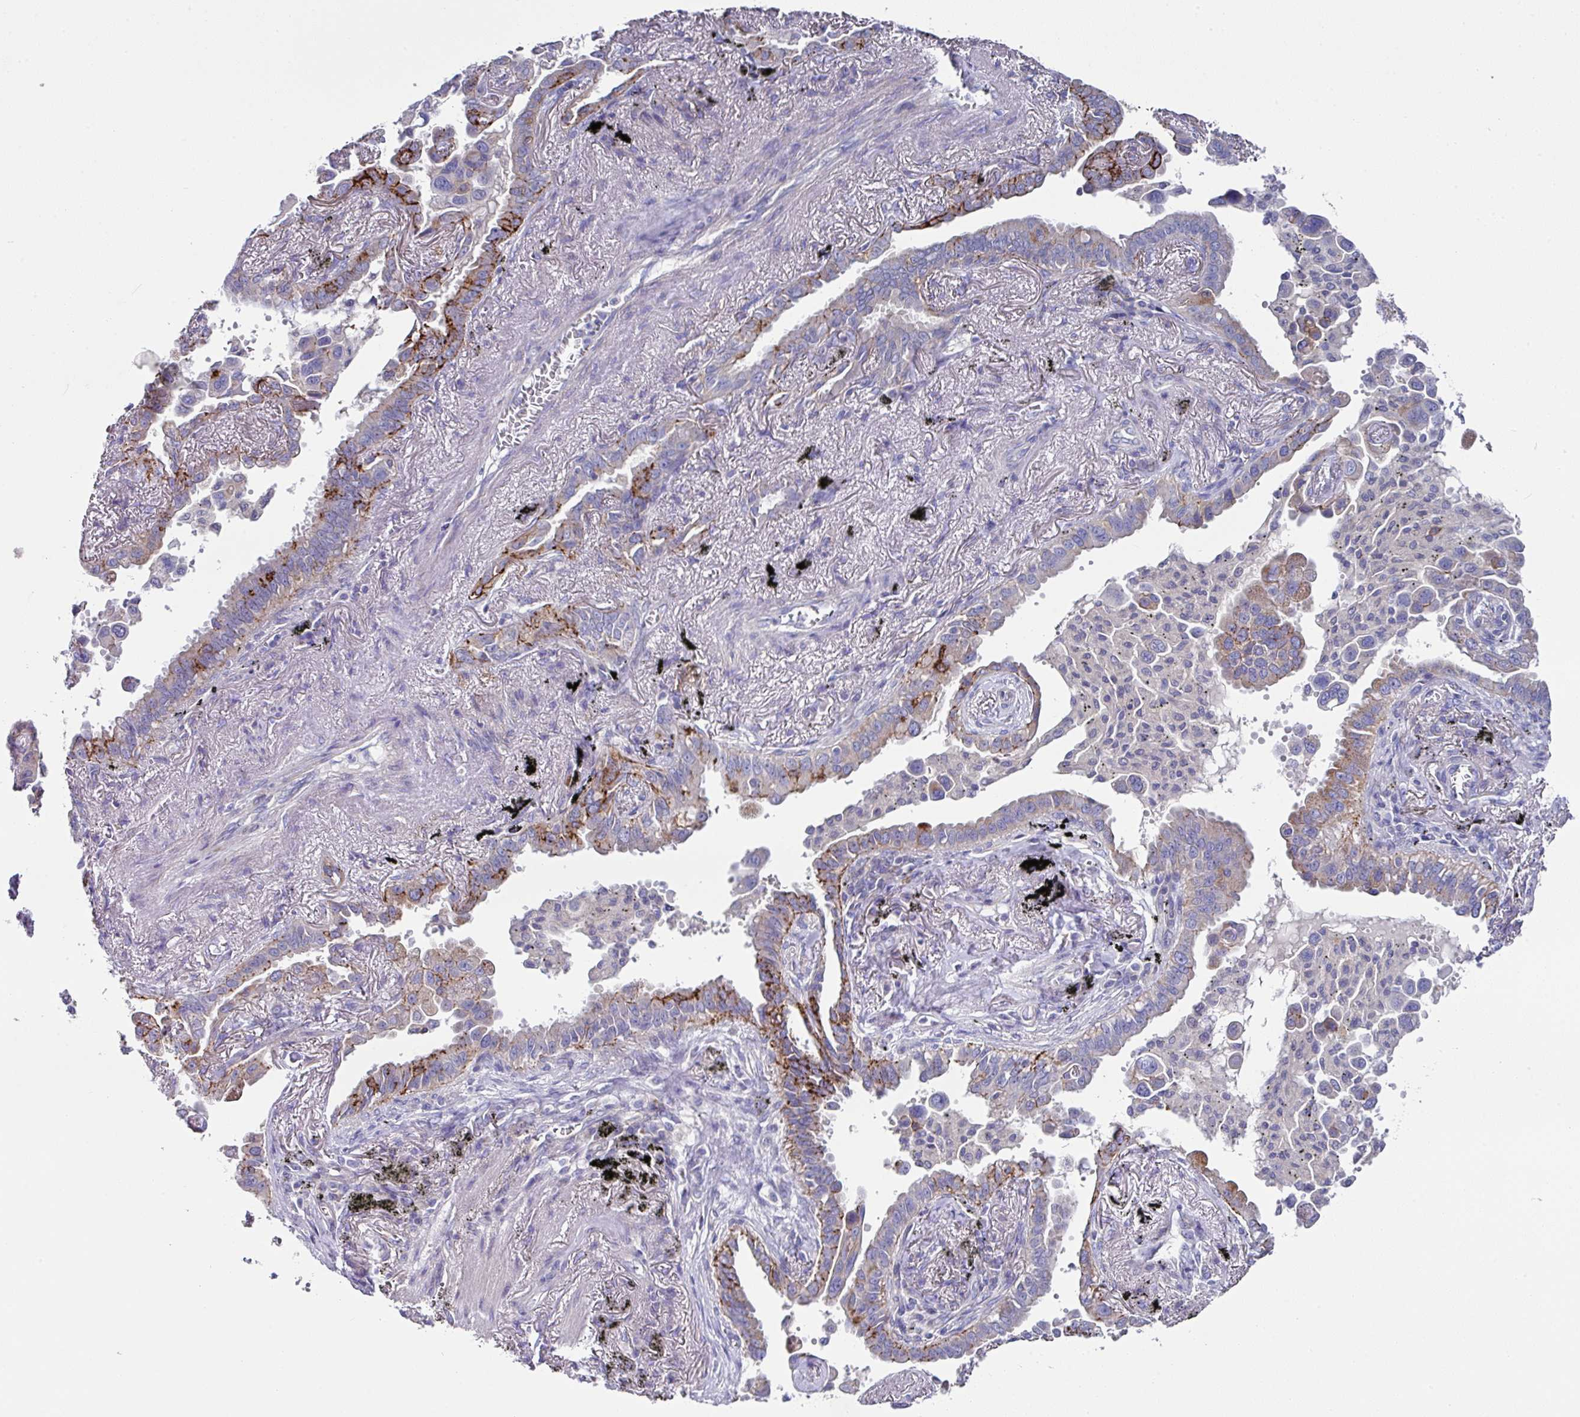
{"staining": {"intensity": "moderate", "quantity": "25%-75%", "location": "cytoplasmic/membranous"}, "tissue": "lung cancer", "cell_type": "Tumor cells", "image_type": "cancer", "snomed": [{"axis": "morphology", "description": "Adenocarcinoma, NOS"}, {"axis": "topography", "description": "Lung"}], "caption": "A brown stain shows moderate cytoplasmic/membranous staining of a protein in human lung adenocarcinoma tumor cells. The protein is shown in brown color, while the nuclei are stained blue.", "gene": "CLDN1", "patient": {"sex": "male", "age": 67}}